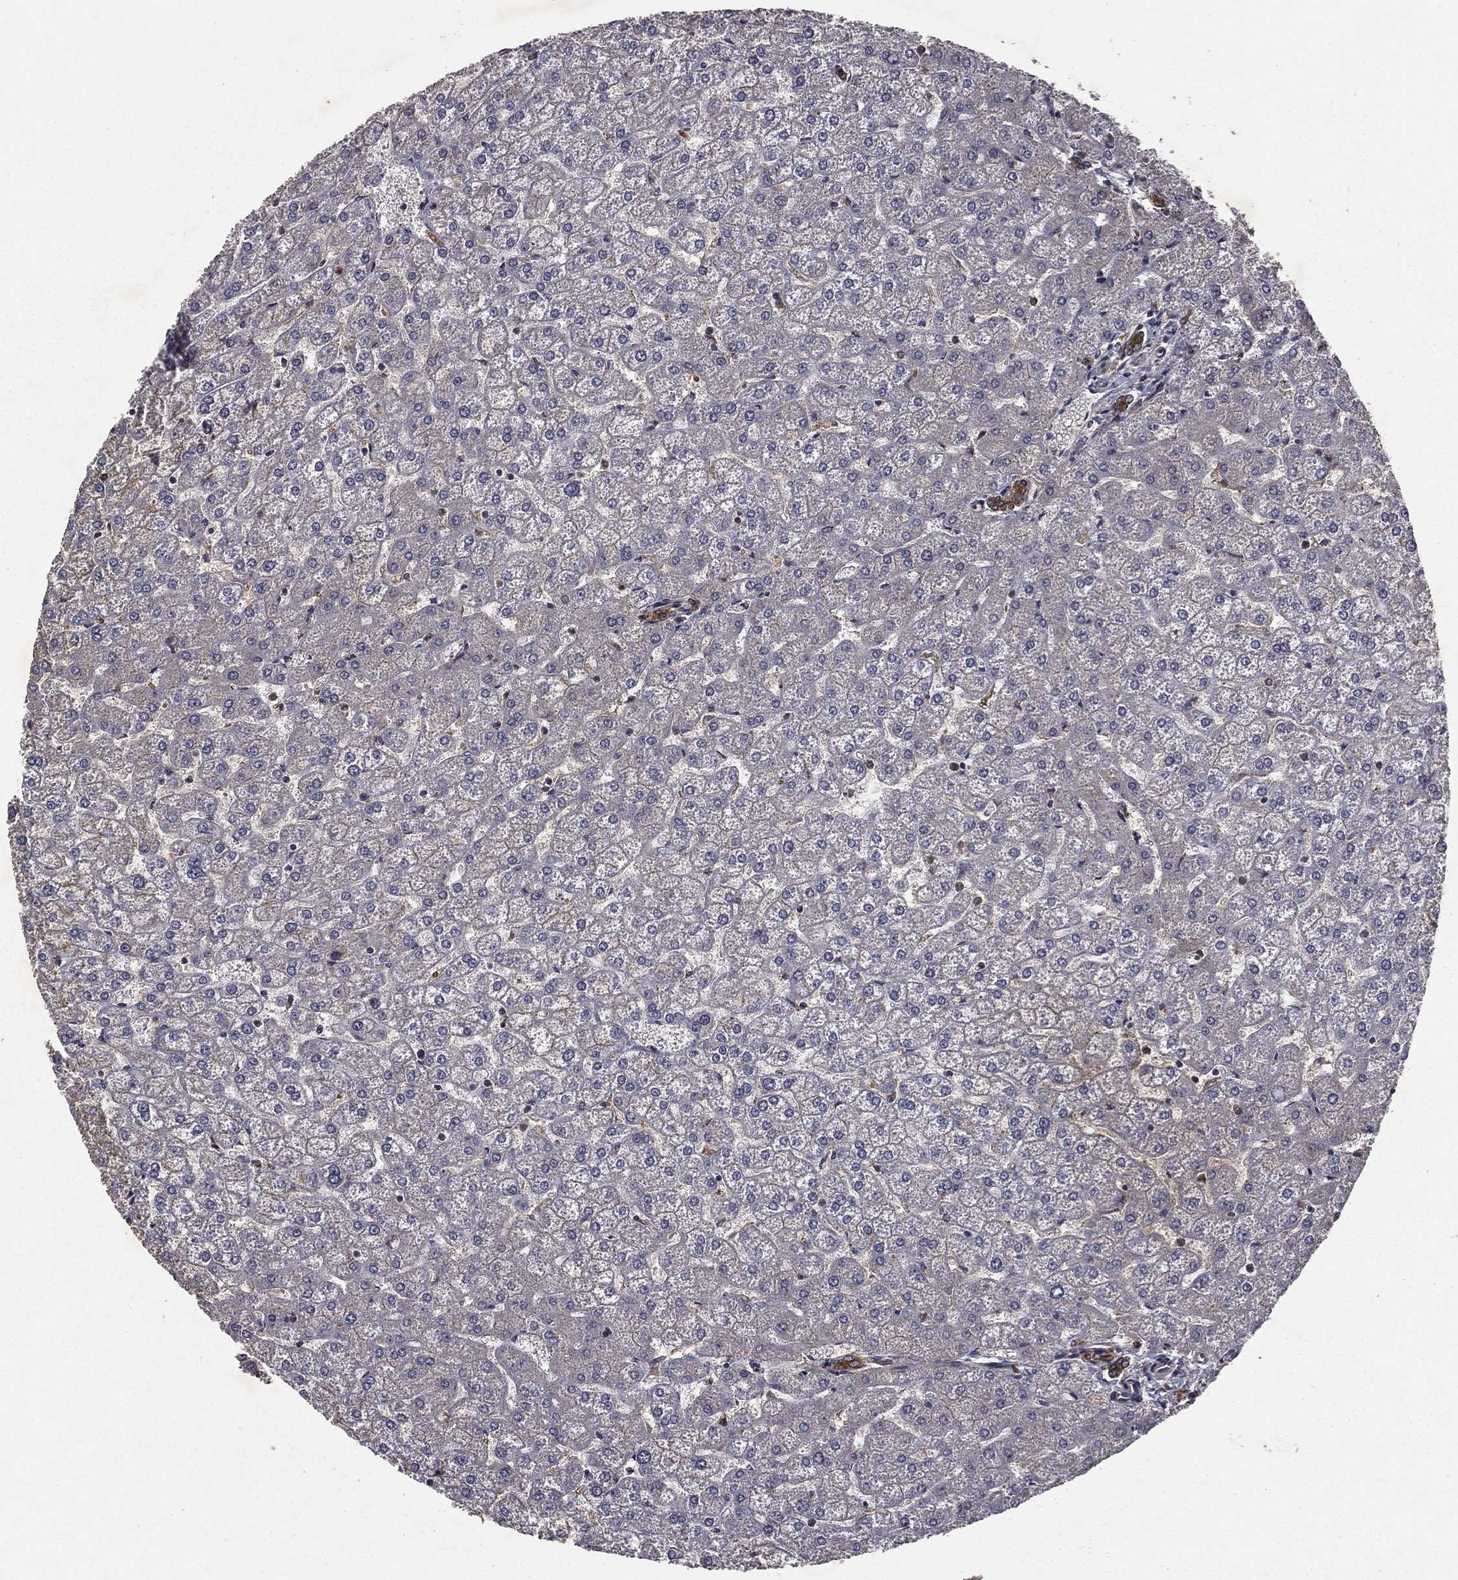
{"staining": {"intensity": "moderate", "quantity": ">75%", "location": "cytoplasmic/membranous"}, "tissue": "liver", "cell_type": "Cholangiocytes", "image_type": "normal", "snomed": [{"axis": "morphology", "description": "Normal tissue, NOS"}, {"axis": "topography", "description": "Liver"}], "caption": "Brown immunohistochemical staining in unremarkable human liver reveals moderate cytoplasmic/membranous positivity in about >75% of cholangiocytes.", "gene": "FGD1", "patient": {"sex": "female", "age": 32}}